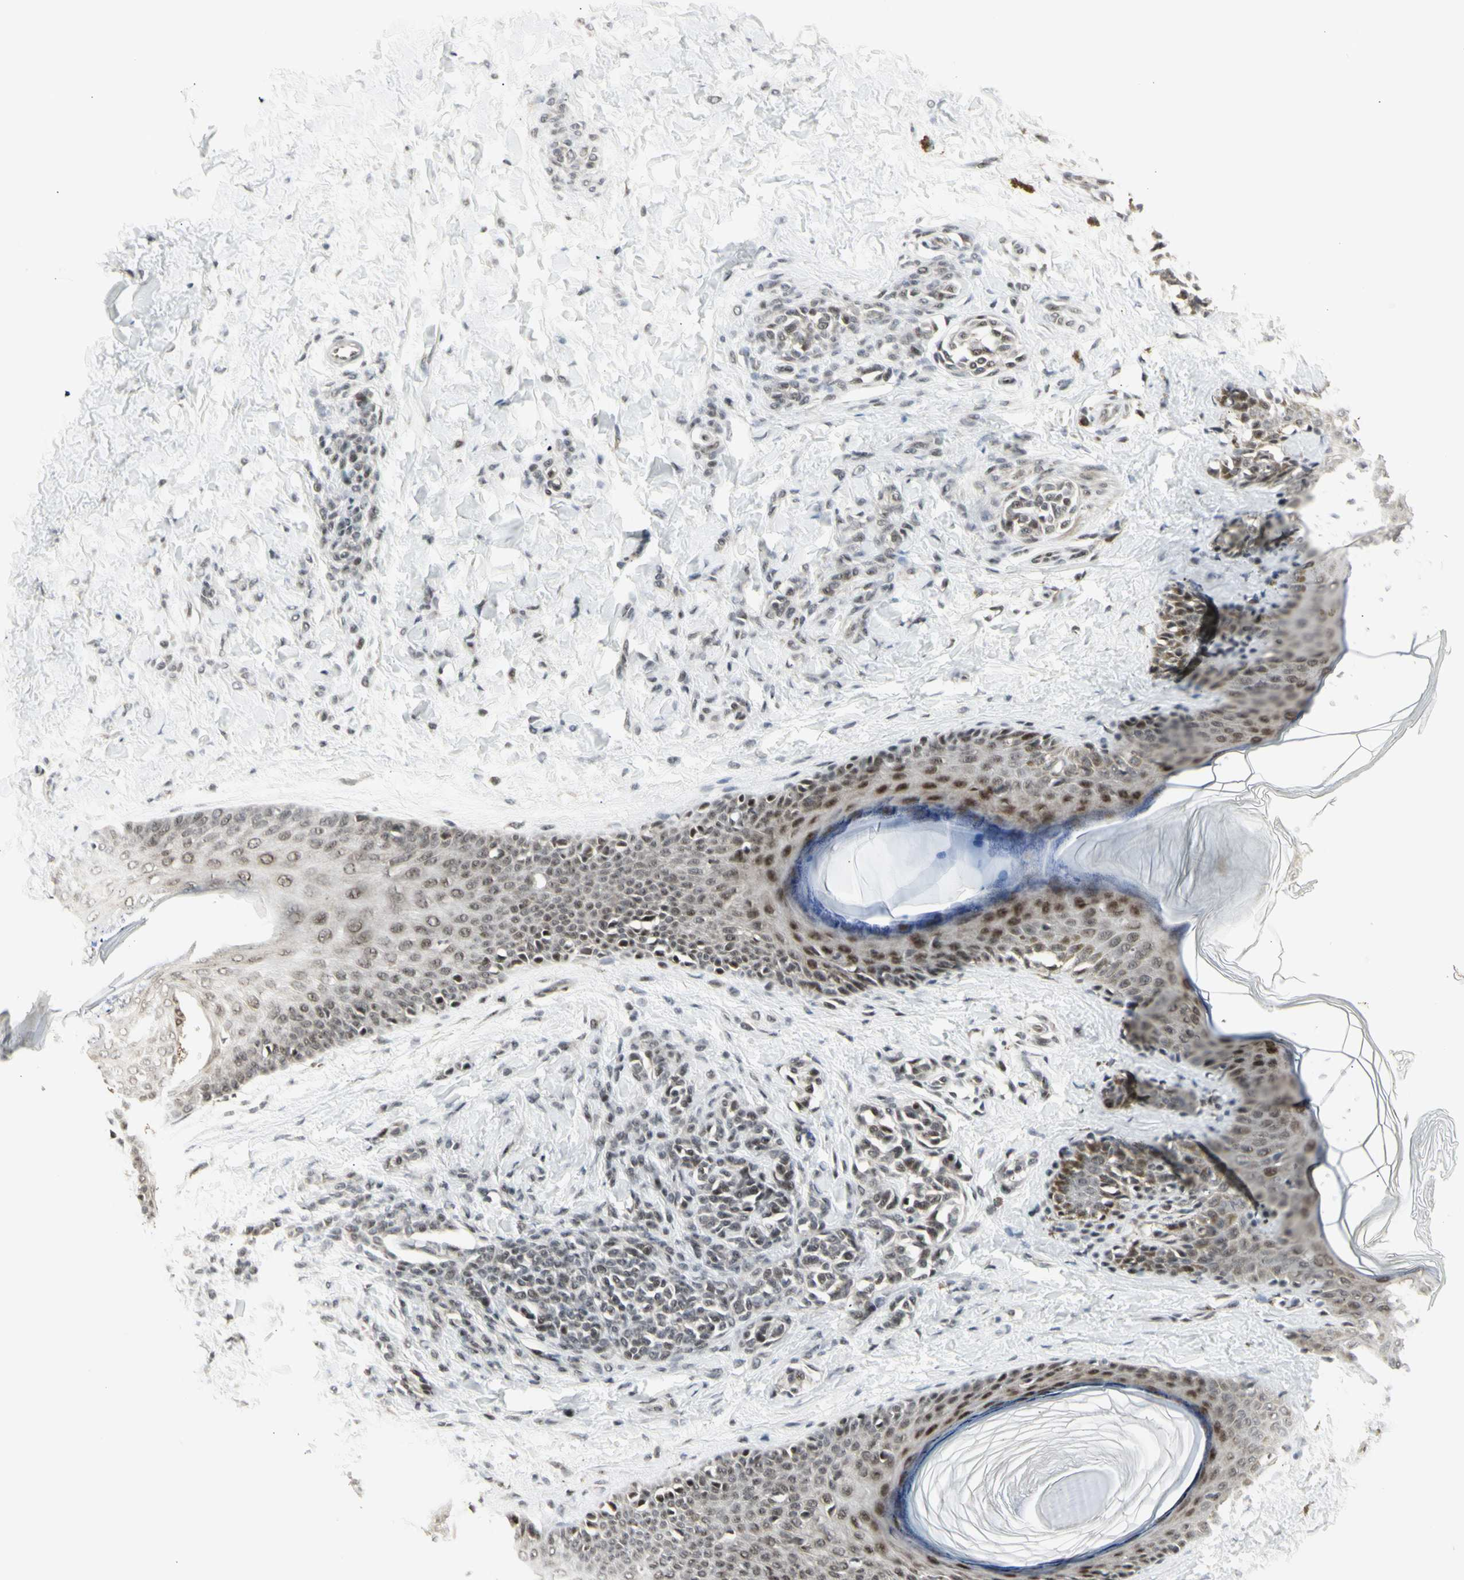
{"staining": {"intensity": "negative", "quantity": "none", "location": "none"}, "tissue": "skin", "cell_type": "Fibroblasts", "image_type": "normal", "snomed": [{"axis": "morphology", "description": "Normal tissue, NOS"}, {"axis": "topography", "description": "Skin"}], "caption": "A histopathology image of skin stained for a protein displays no brown staining in fibroblasts.", "gene": "DHRS7B", "patient": {"sex": "male", "age": 16}}